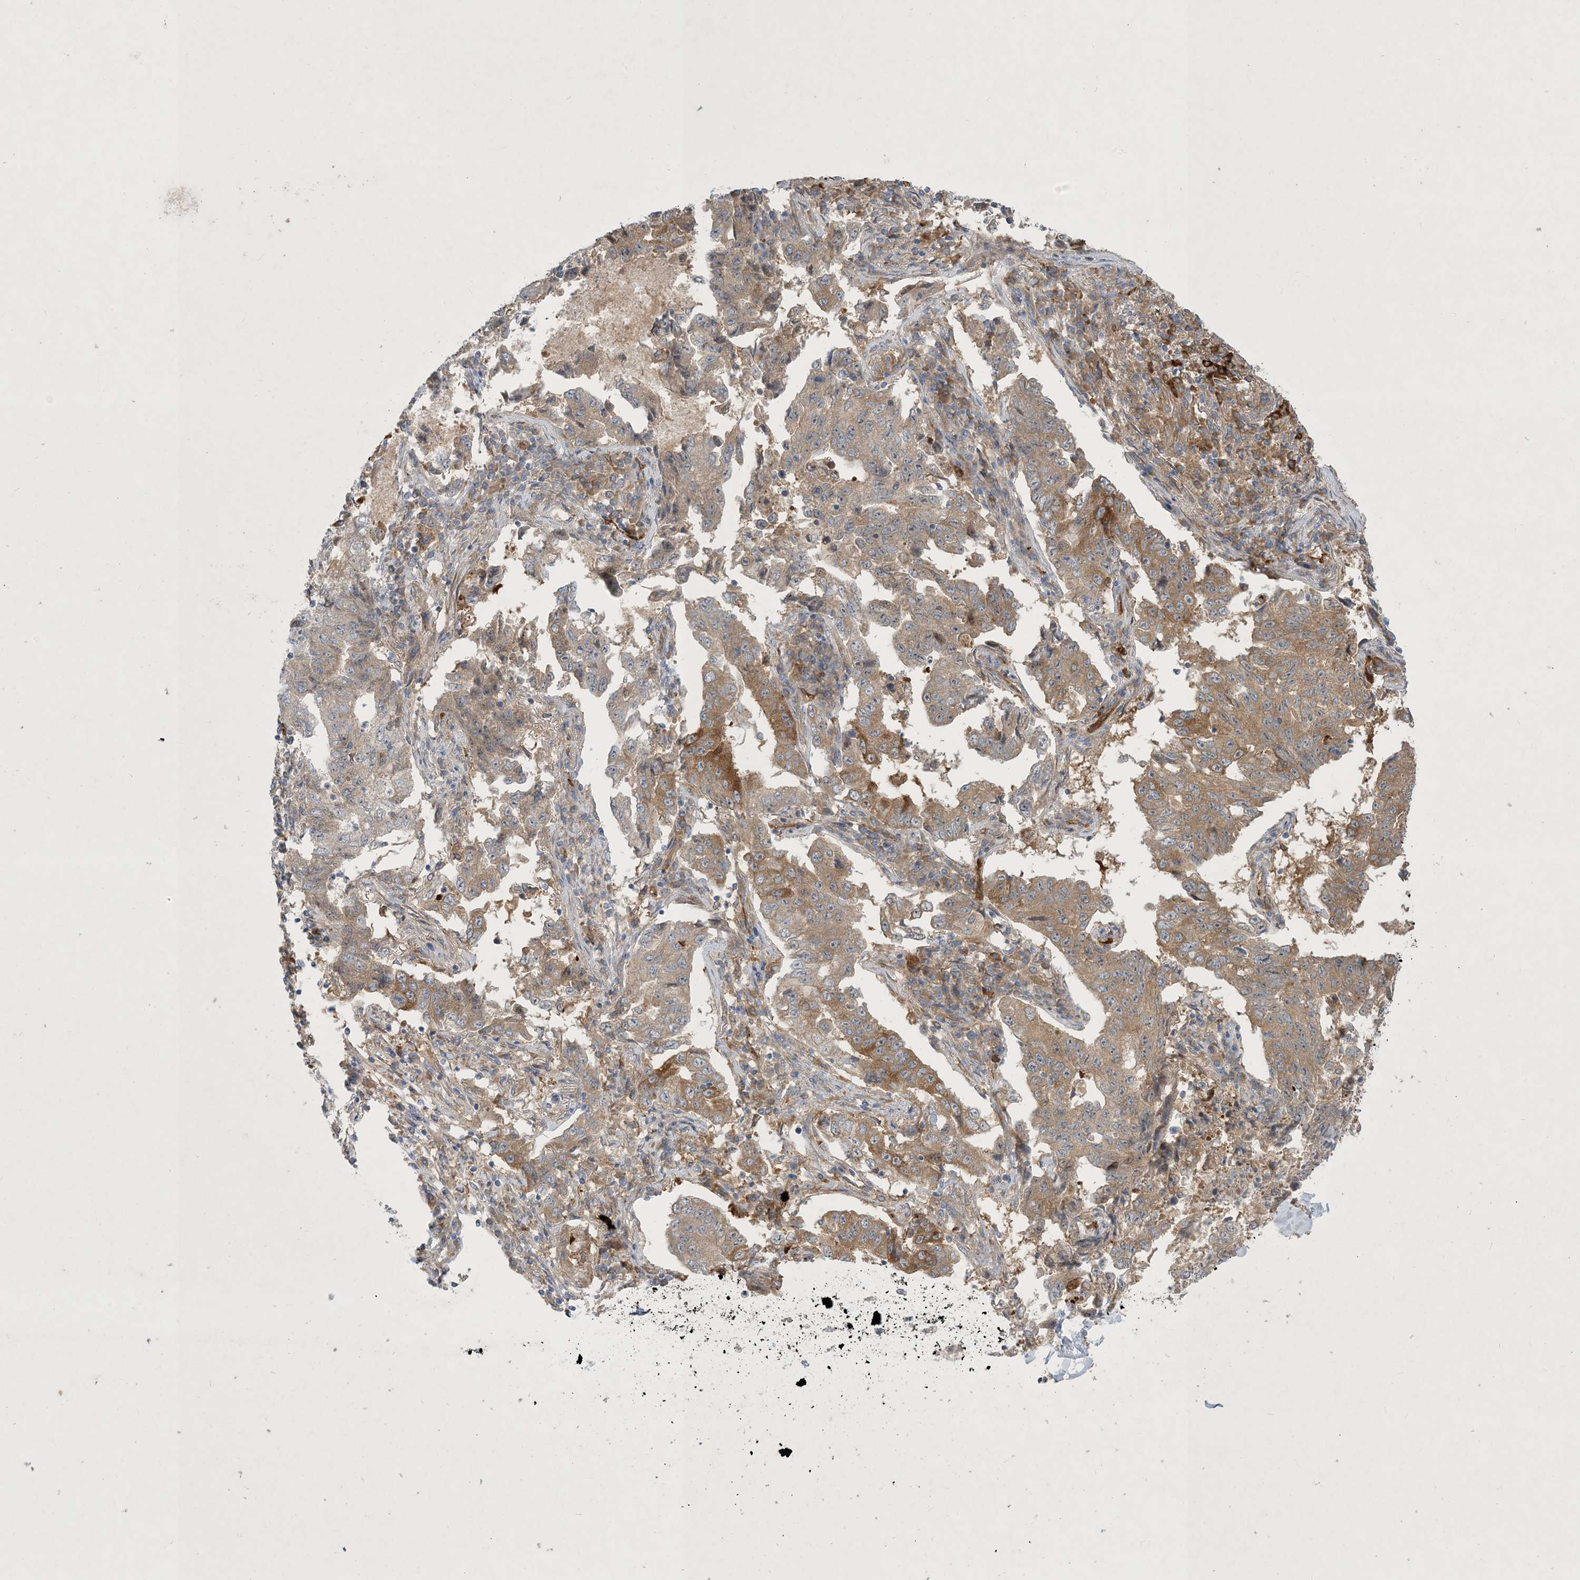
{"staining": {"intensity": "moderate", "quantity": "25%-75%", "location": "cytoplasmic/membranous"}, "tissue": "lung cancer", "cell_type": "Tumor cells", "image_type": "cancer", "snomed": [{"axis": "morphology", "description": "Adenocarcinoma, NOS"}, {"axis": "topography", "description": "Lung"}], "caption": "Immunohistochemical staining of lung cancer demonstrates medium levels of moderate cytoplasmic/membranous expression in approximately 25%-75% of tumor cells.", "gene": "CDS1", "patient": {"sex": "female", "age": 51}}